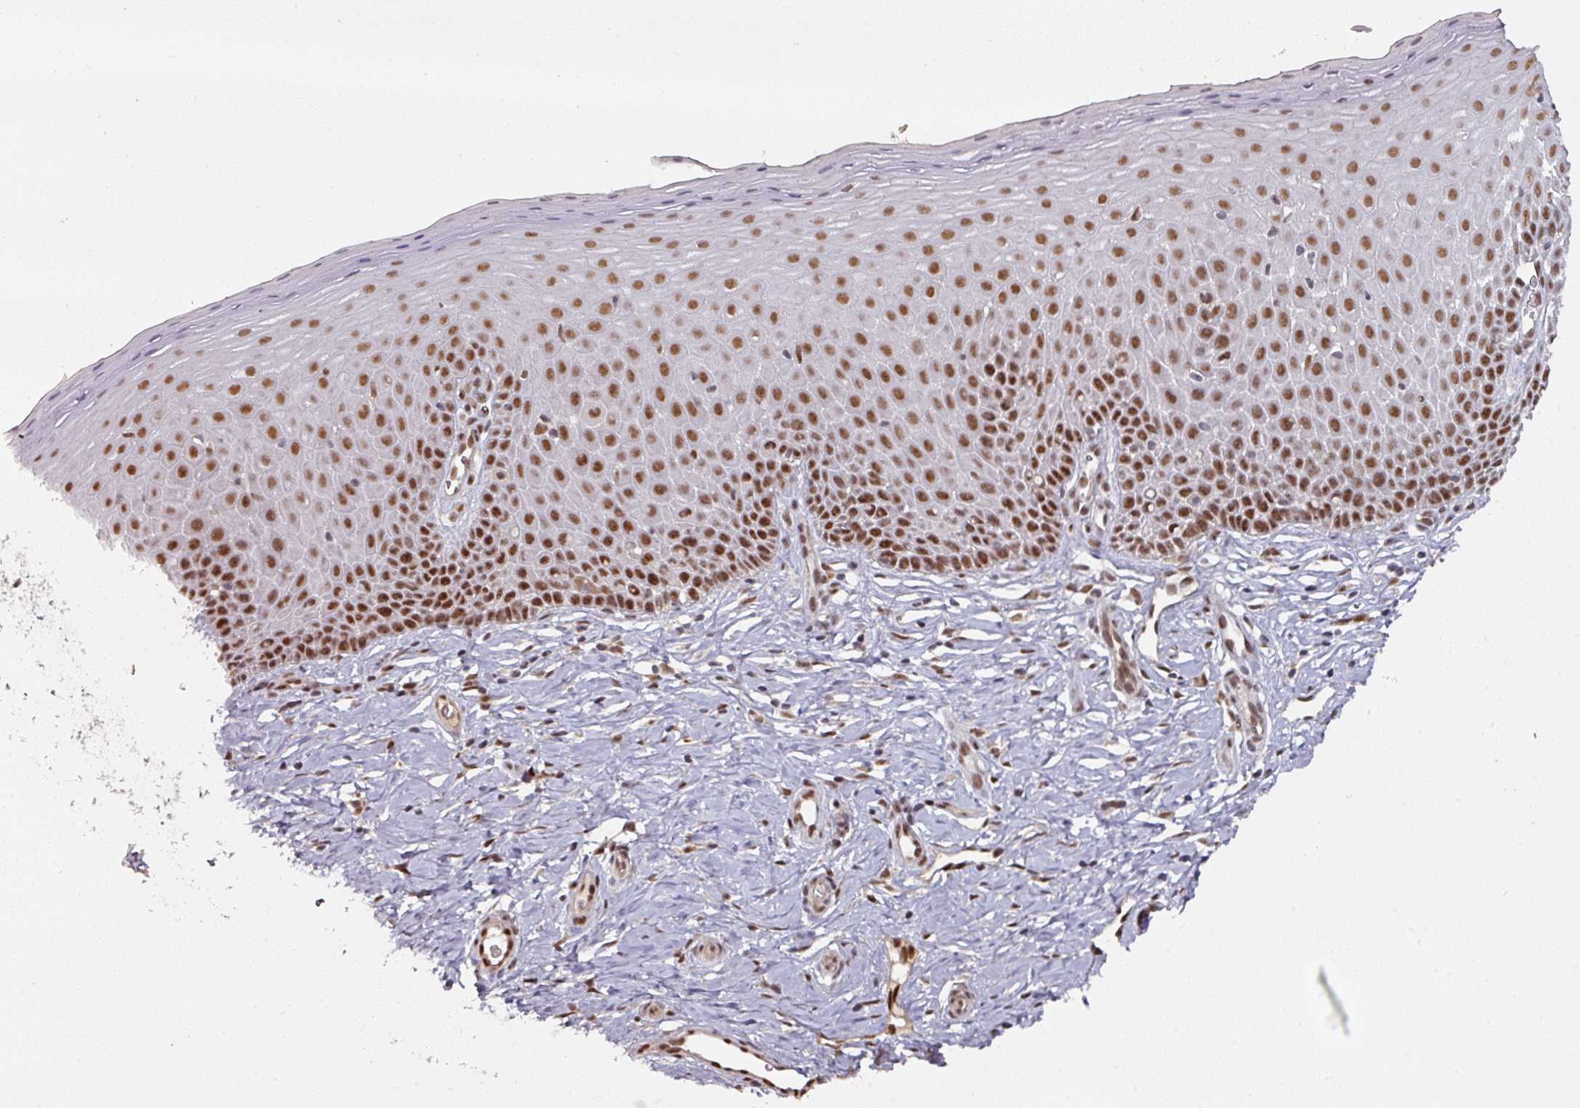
{"staining": {"intensity": "strong", "quantity": ">75%", "location": "nuclear"}, "tissue": "cervix", "cell_type": "Glandular cells", "image_type": "normal", "snomed": [{"axis": "morphology", "description": "Normal tissue, NOS"}, {"axis": "topography", "description": "Cervix"}], "caption": "Protein staining of normal cervix shows strong nuclear staining in about >75% of glandular cells.", "gene": "ENSG00000289690", "patient": {"sex": "female", "age": 36}}